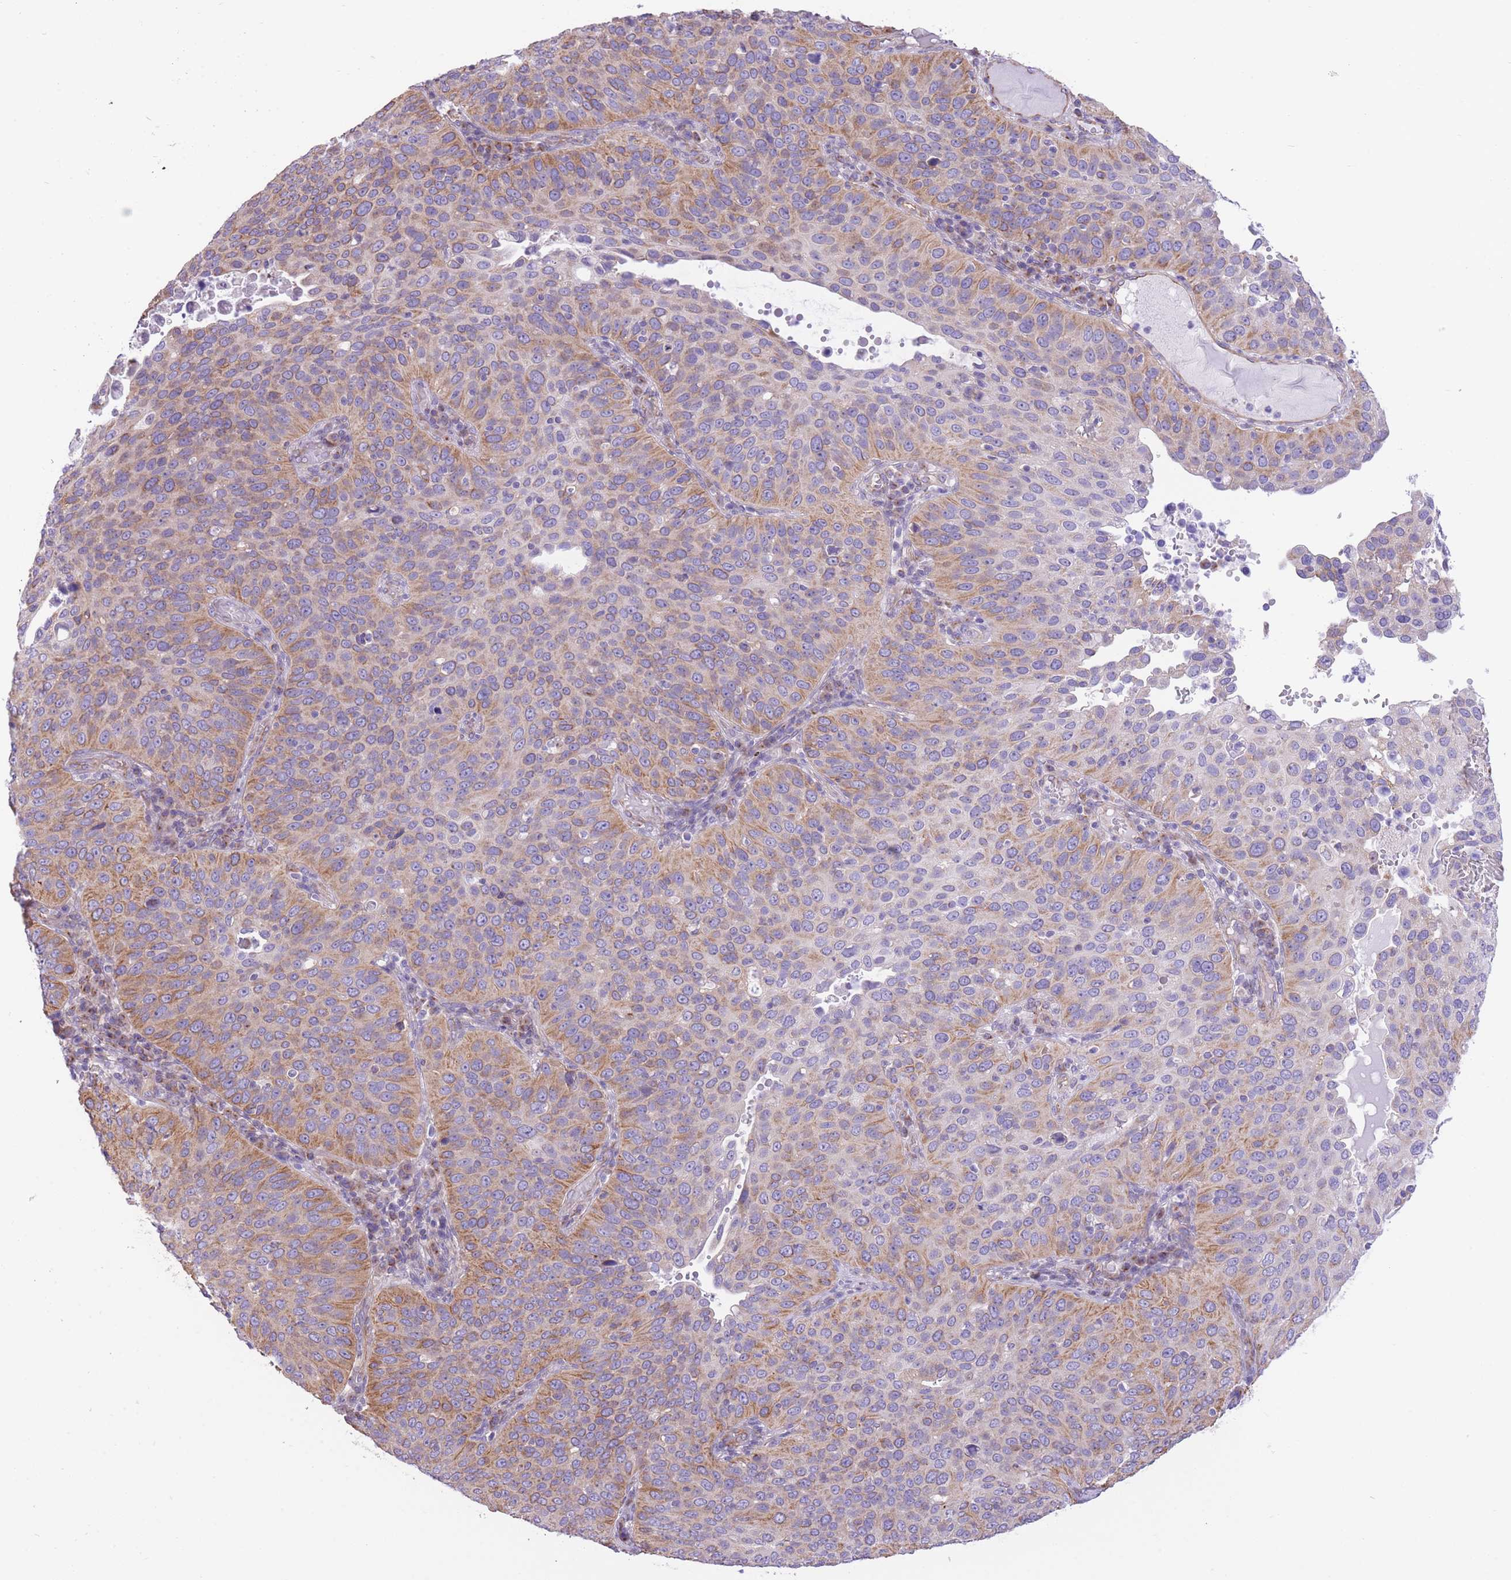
{"staining": {"intensity": "moderate", "quantity": "25%-75%", "location": "cytoplasmic/membranous"}, "tissue": "cervical cancer", "cell_type": "Tumor cells", "image_type": "cancer", "snomed": [{"axis": "morphology", "description": "Squamous cell carcinoma, NOS"}, {"axis": "topography", "description": "Cervix"}], "caption": "High-magnification brightfield microscopy of cervical cancer (squamous cell carcinoma) stained with DAB (3,3'-diaminobenzidine) (brown) and counterstained with hematoxylin (blue). tumor cells exhibit moderate cytoplasmic/membranous staining is seen in about25%-75% of cells. The staining is performed using DAB (3,3'-diaminobenzidine) brown chromogen to label protein expression. The nuclei are counter-stained blue using hematoxylin.", "gene": "RHOU", "patient": {"sex": "female", "age": 36}}